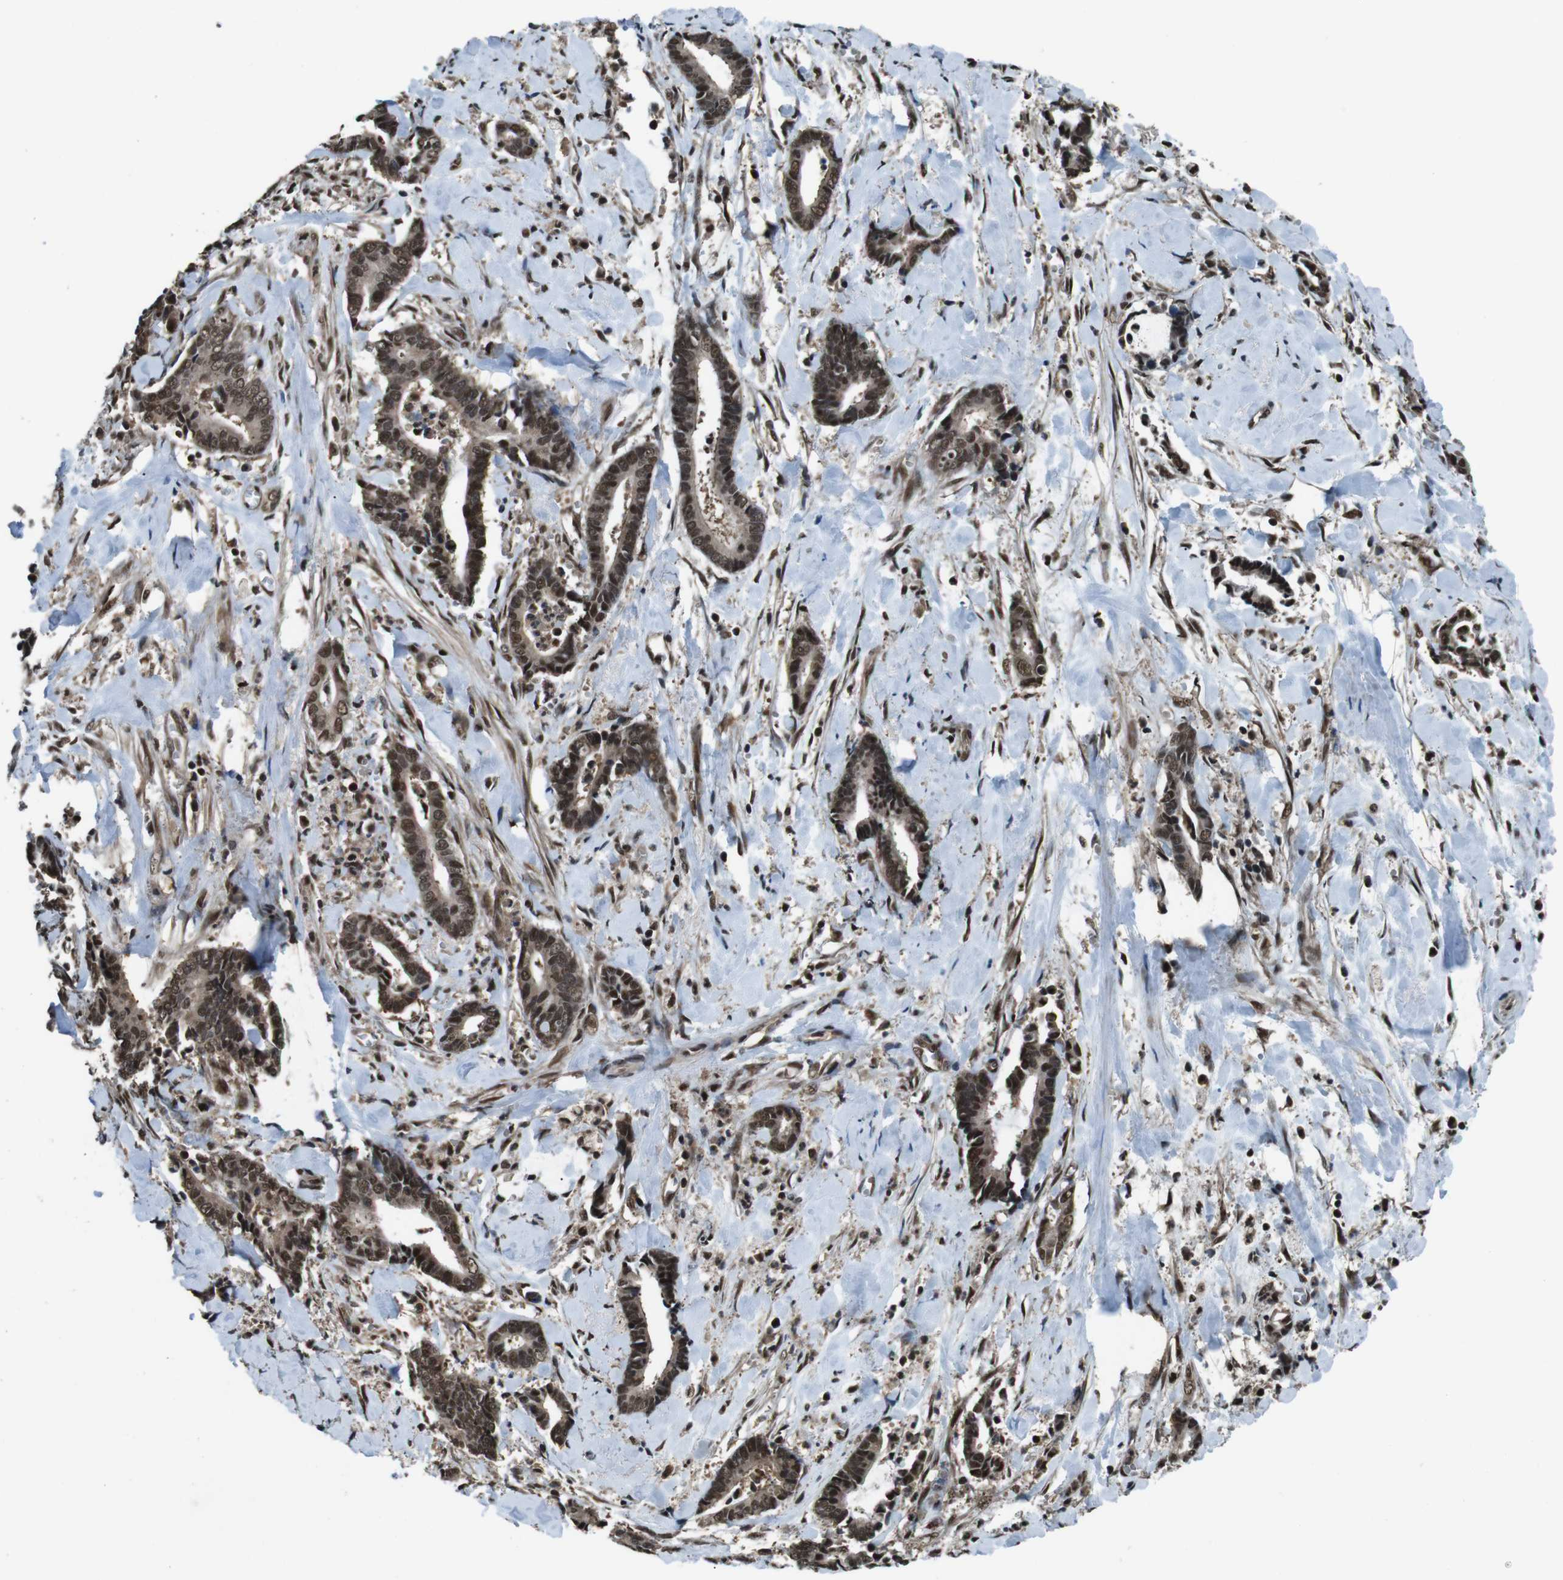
{"staining": {"intensity": "moderate", "quantity": ">75%", "location": "cytoplasmic/membranous,nuclear"}, "tissue": "cervical cancer", "cell_type": "Tumor cells", "image_type": "cancer", "snomed": [{"axis": "morphology", "description": "Adenocarcinoma, NOS"}, {"axis": "topography", "description": "Cervix"}], "caption": "A brown stain highlights moderate cytoplasmic/membranous and nuclear positivity of a protein in cervical cancer (adenocarcinoma) tumor cells.", "gene": "NR4A2", "patient": {"sex": "female", "age": 44}}